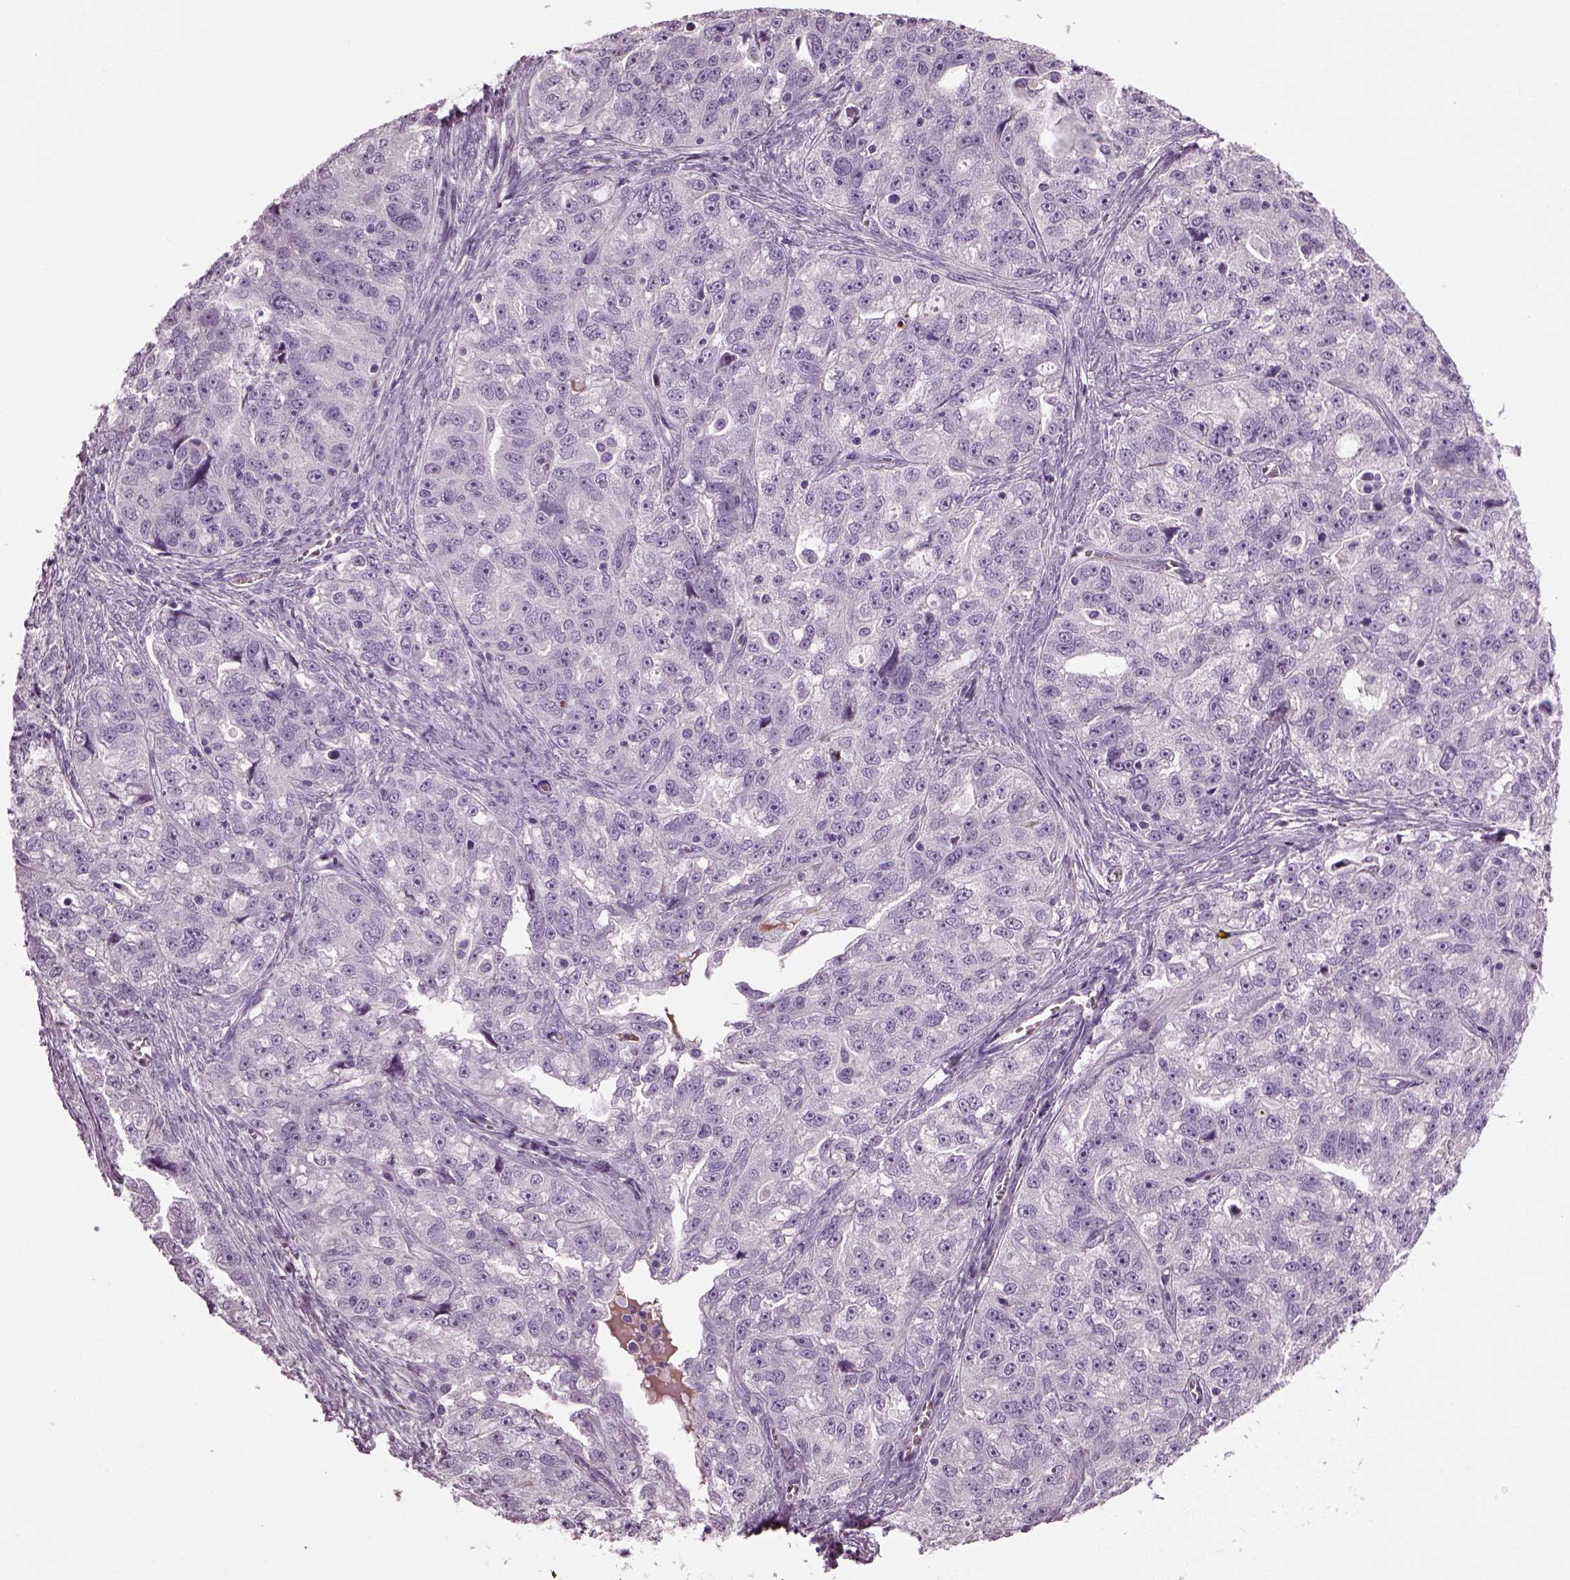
{"staining": {"intensity": "negative", "quantity": "none", "location": "none"}, "tissue": "ovarian cancer", "cell_type": "Tumor cells", "image_type": "cancer", "snomed": [{"axis": "morphology", "description": "Cystadenocarcinoma, serous, NOS"}, {"axis": "topography", "description": "Ovary"}], "caption": "Human ovarian cancer stained for a protein using immunohistochemistry reveals no staining in tumor cells.", "gene": "DPYSL5", "patient": {"sex": "female", "age": 51}}